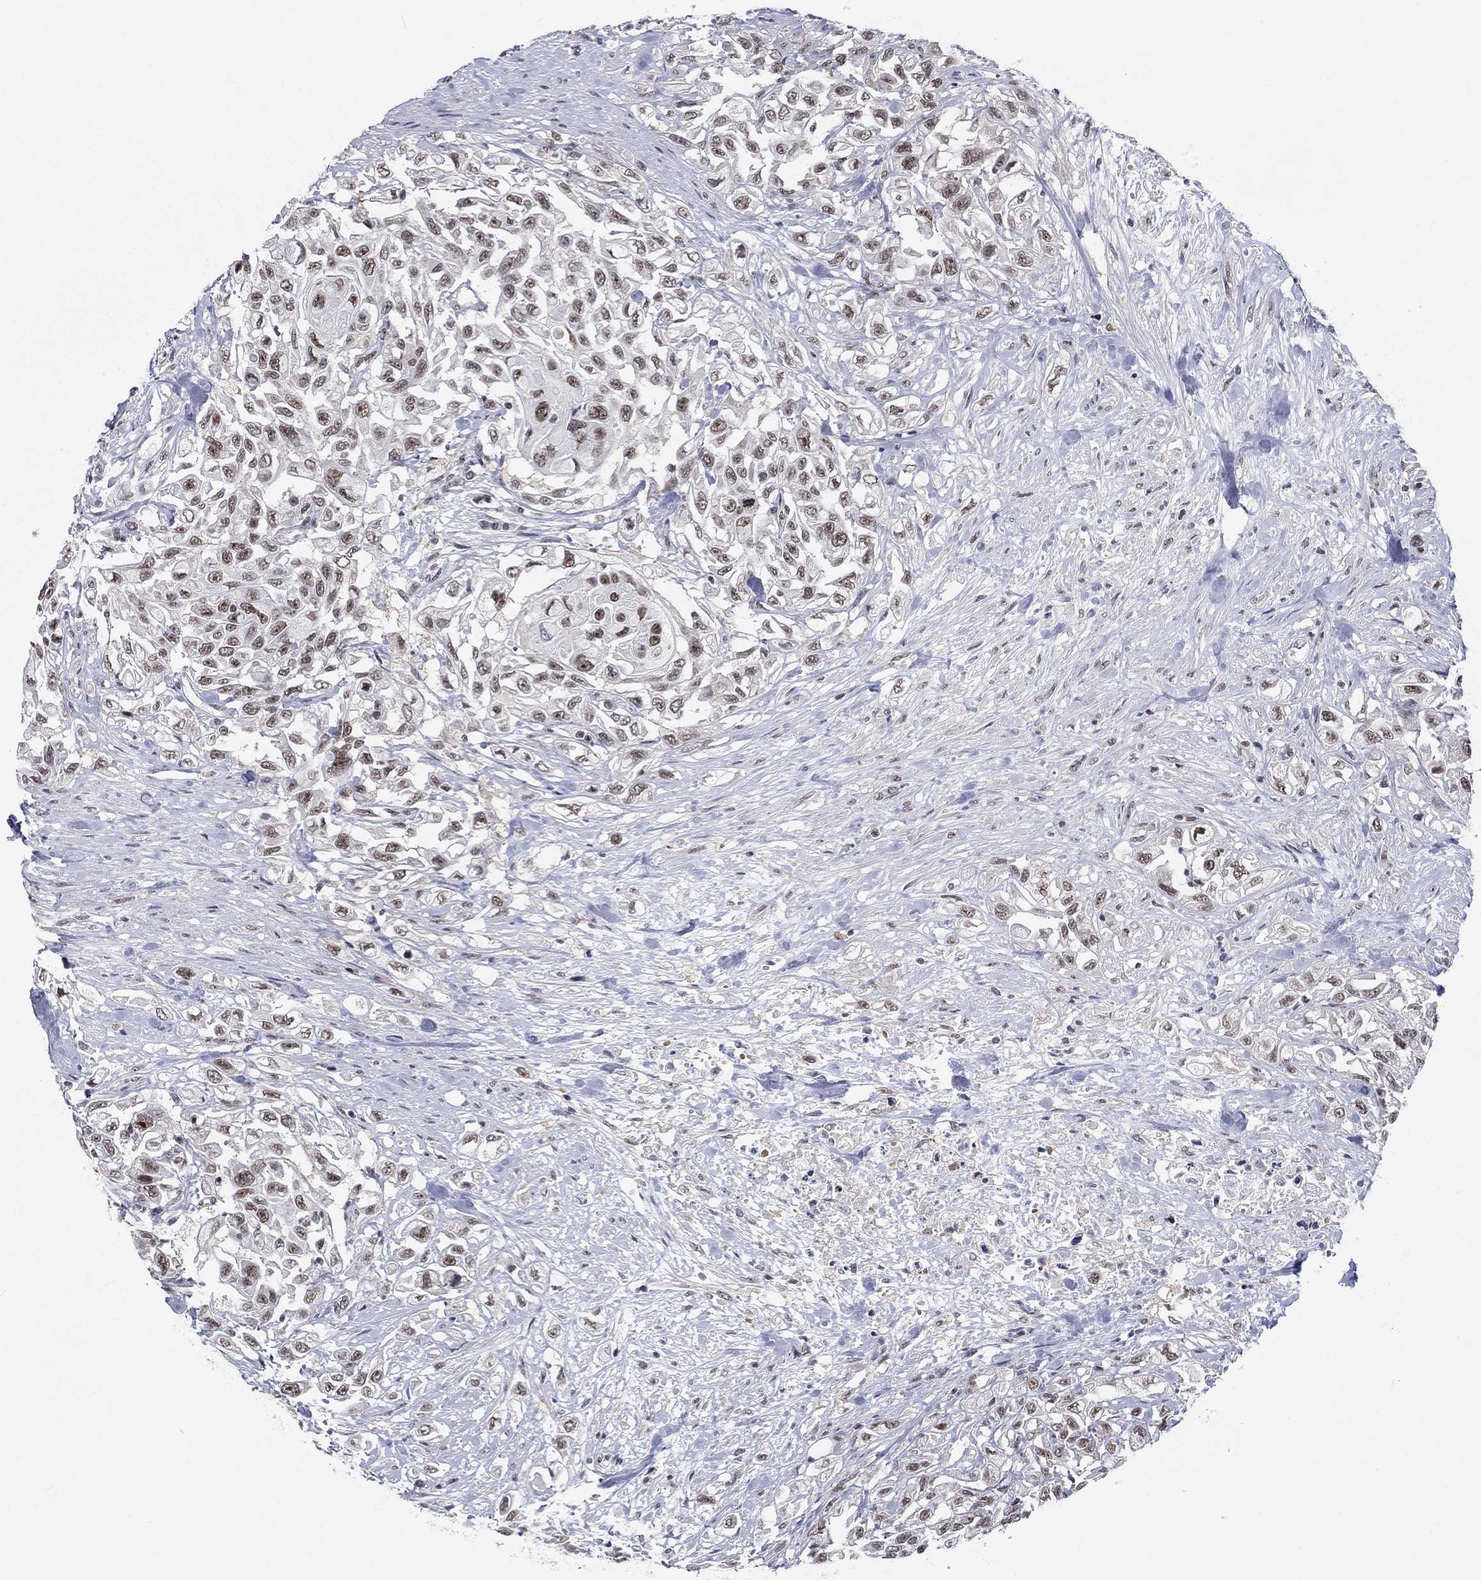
{"staining": {"intensity": "moderate", "quantity": "25%-75%", "location": "nuclear"}, "tissue": "urothelial cancer", "cell_type": "Tumor cells", "image_type": "cancer", "snomed": [{"axis": "morphology", "description": "Urothelial carcinoma, High grade"}, {"axis": "topography", "description": "Urinary bladder"}], "caption": "Immunohistochemical staining of high-grade urothelial carcinoma reveals medium levels of moderate nuclear protein positivity in about 25%-75% of tumor cells.", "gene": "FYTTD1", "patient": {"sex": "female", "age": 56}}